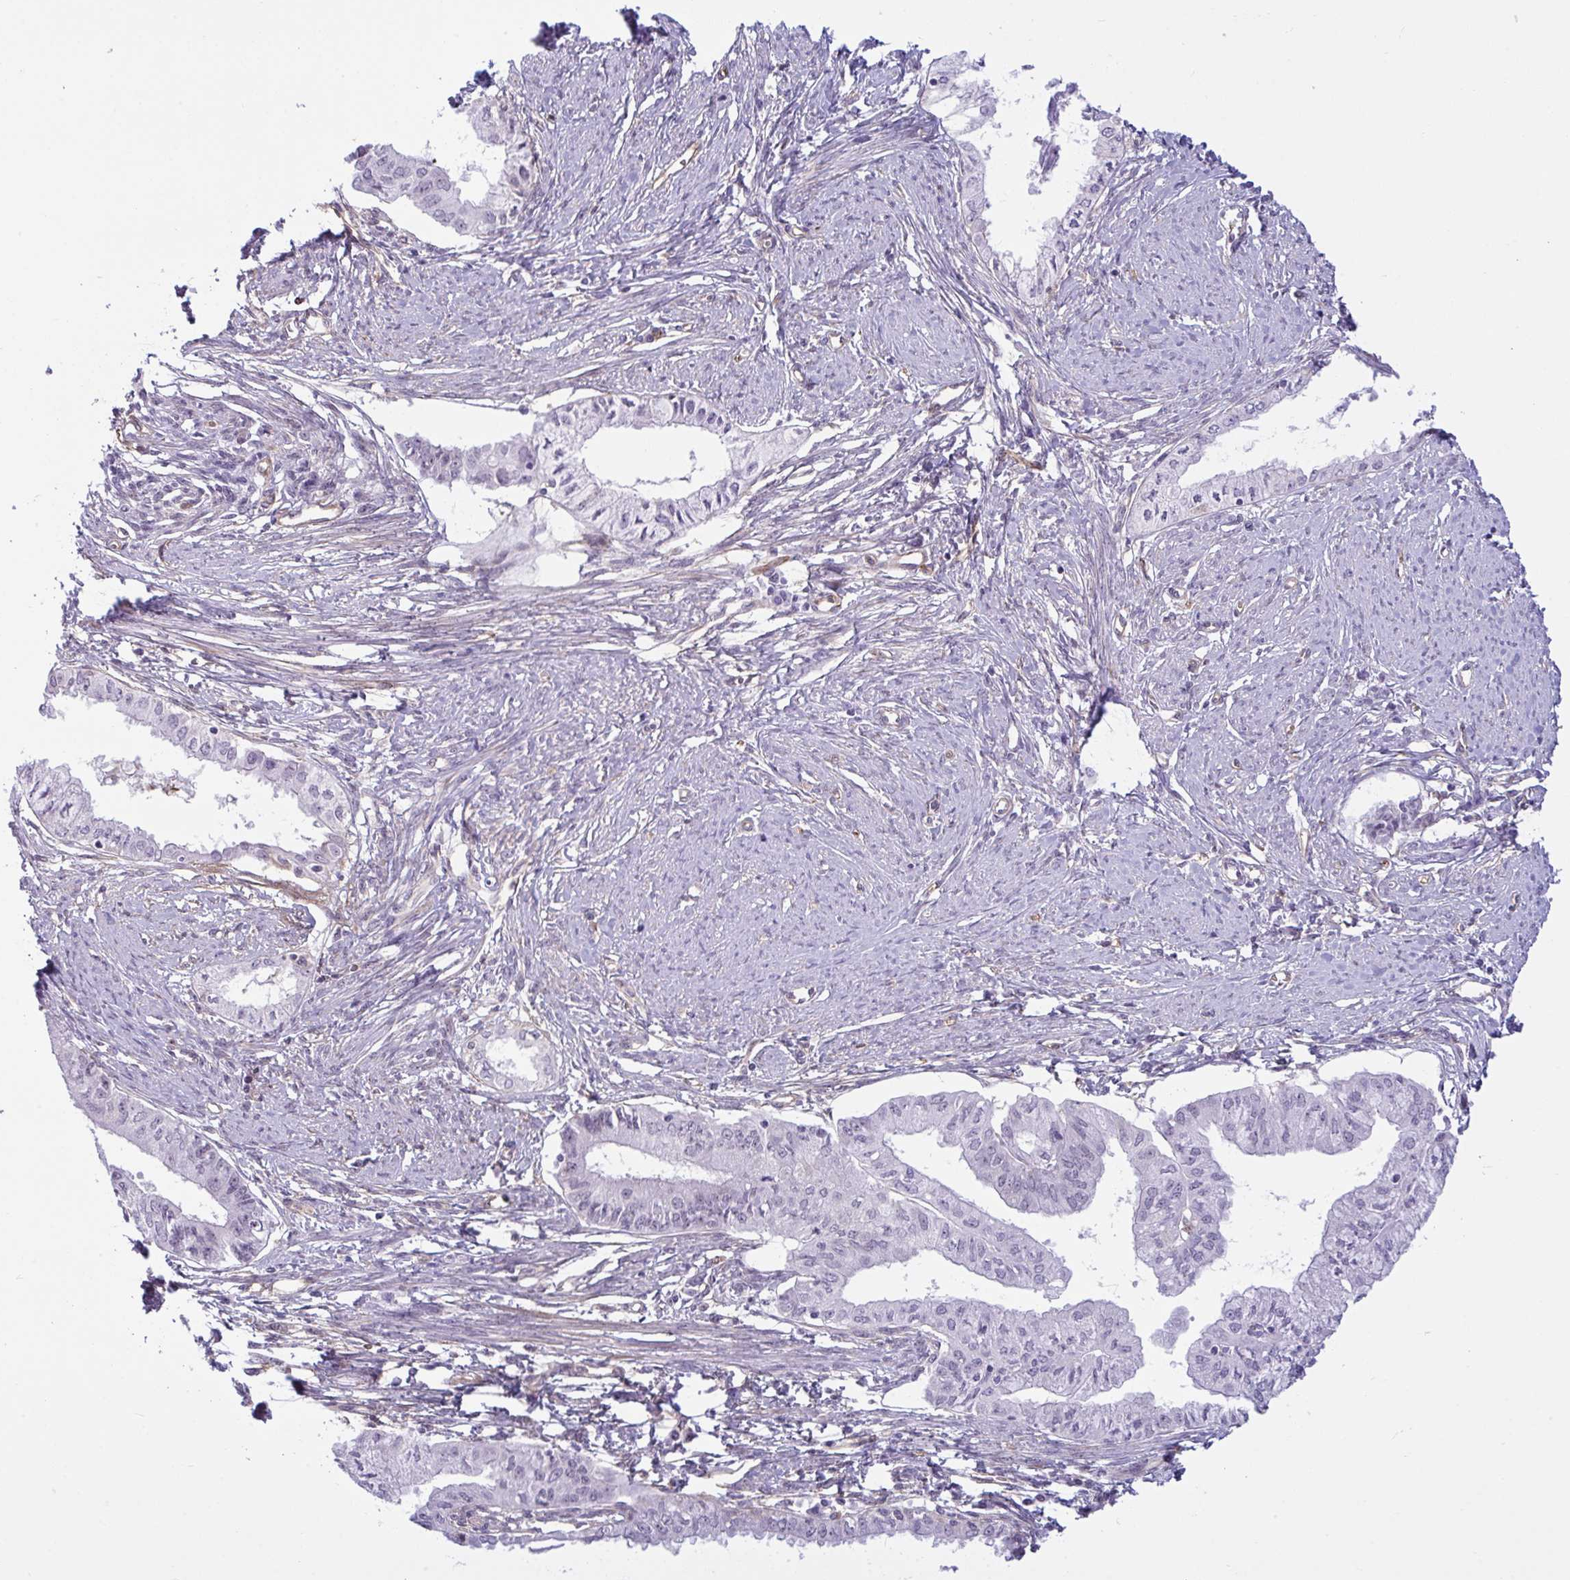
{"staining": {"intensity": "negative", "quantity": "none", "location": "none"}, "tissue": "endometrial cancer", "cell_type": "Tumor cells", "image_type": "cancer", "snomed": [{"axis": "morphology", "description": "Adenocarcinoma, NOS"}, {"axis": "topography", "description": "Endometrium"}], "caption": "IHC image of neoplastic tissue: endometrial cancer stained with DAB (3,3'-diaminobenzidine) demonstrates no significant protein positivity in tumor cells. (Stains: DAB (3,3'-diaminobenzidine) IHC with hematoxylin counter stain, Microscopy: brightfield microscopy at high magnification).", "gene": "PRRT4", "patient": {"sex": "female", "age": 76}}